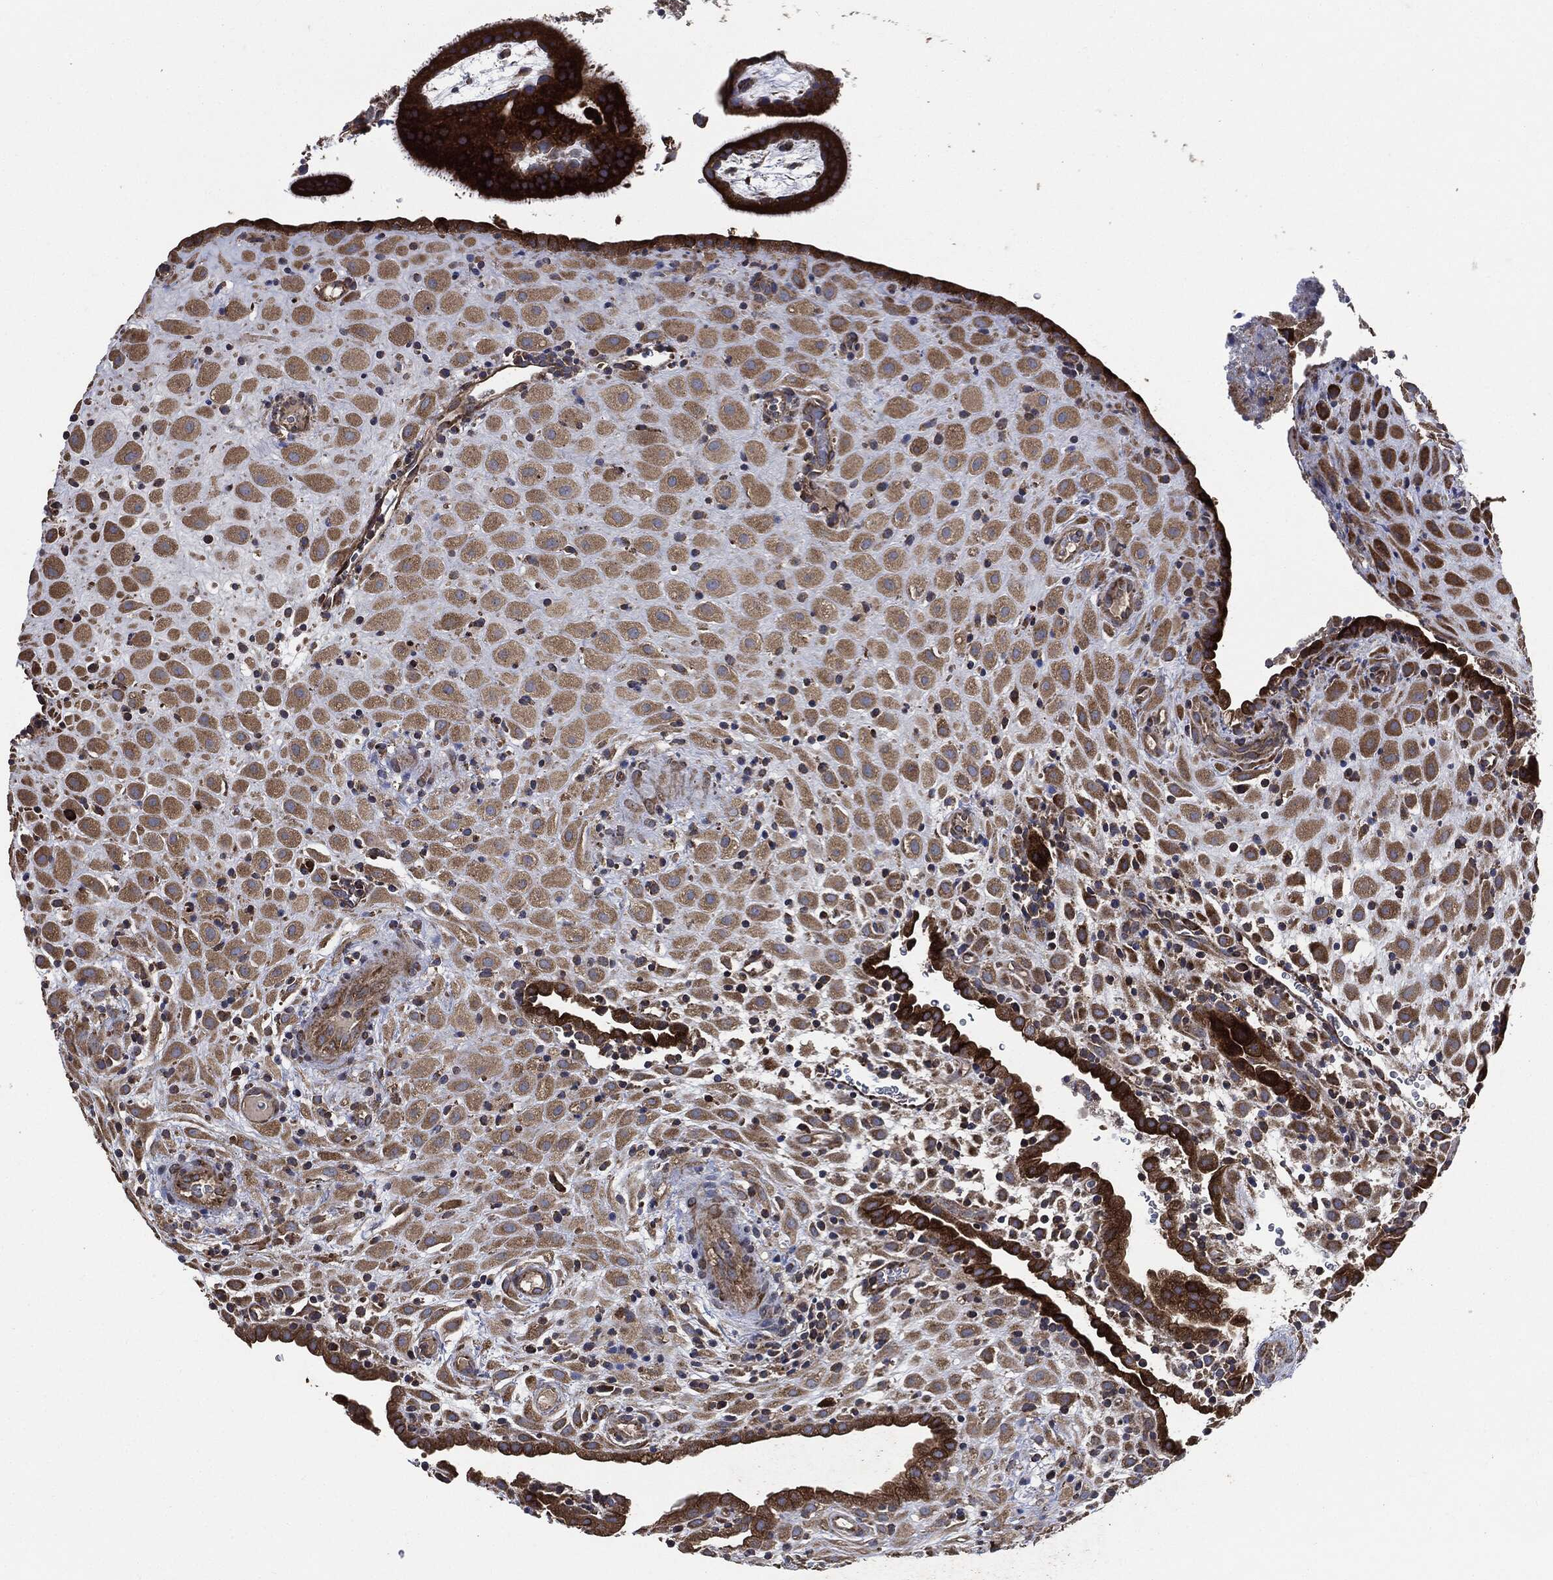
{"staining": {"intensity": "moderate", "quantity": "25%-75%", "location": "cytoplasmic/membranous"}, "tissue": "placenta", "cell_type": "Decidual cells", "image_type": "normal", "snomed": [{"axis": "morphology", "description": "Normal tissue, NOS"}, {"axis": "topography", "description": "Placenta"}], "caption": "Protein expression analysis of unremarkable placenta exhibits moderate cytoplasmic/membranous expression in about 25%-75% of decidual cells. The staining was performed using DAB (3,3'-diaminobenzidine), with brown indicating positive protein expression. Nuclei are stained blue with hematoxylin.", "gene": "STK3", "patient": {"sex": "female", "age": 19}}